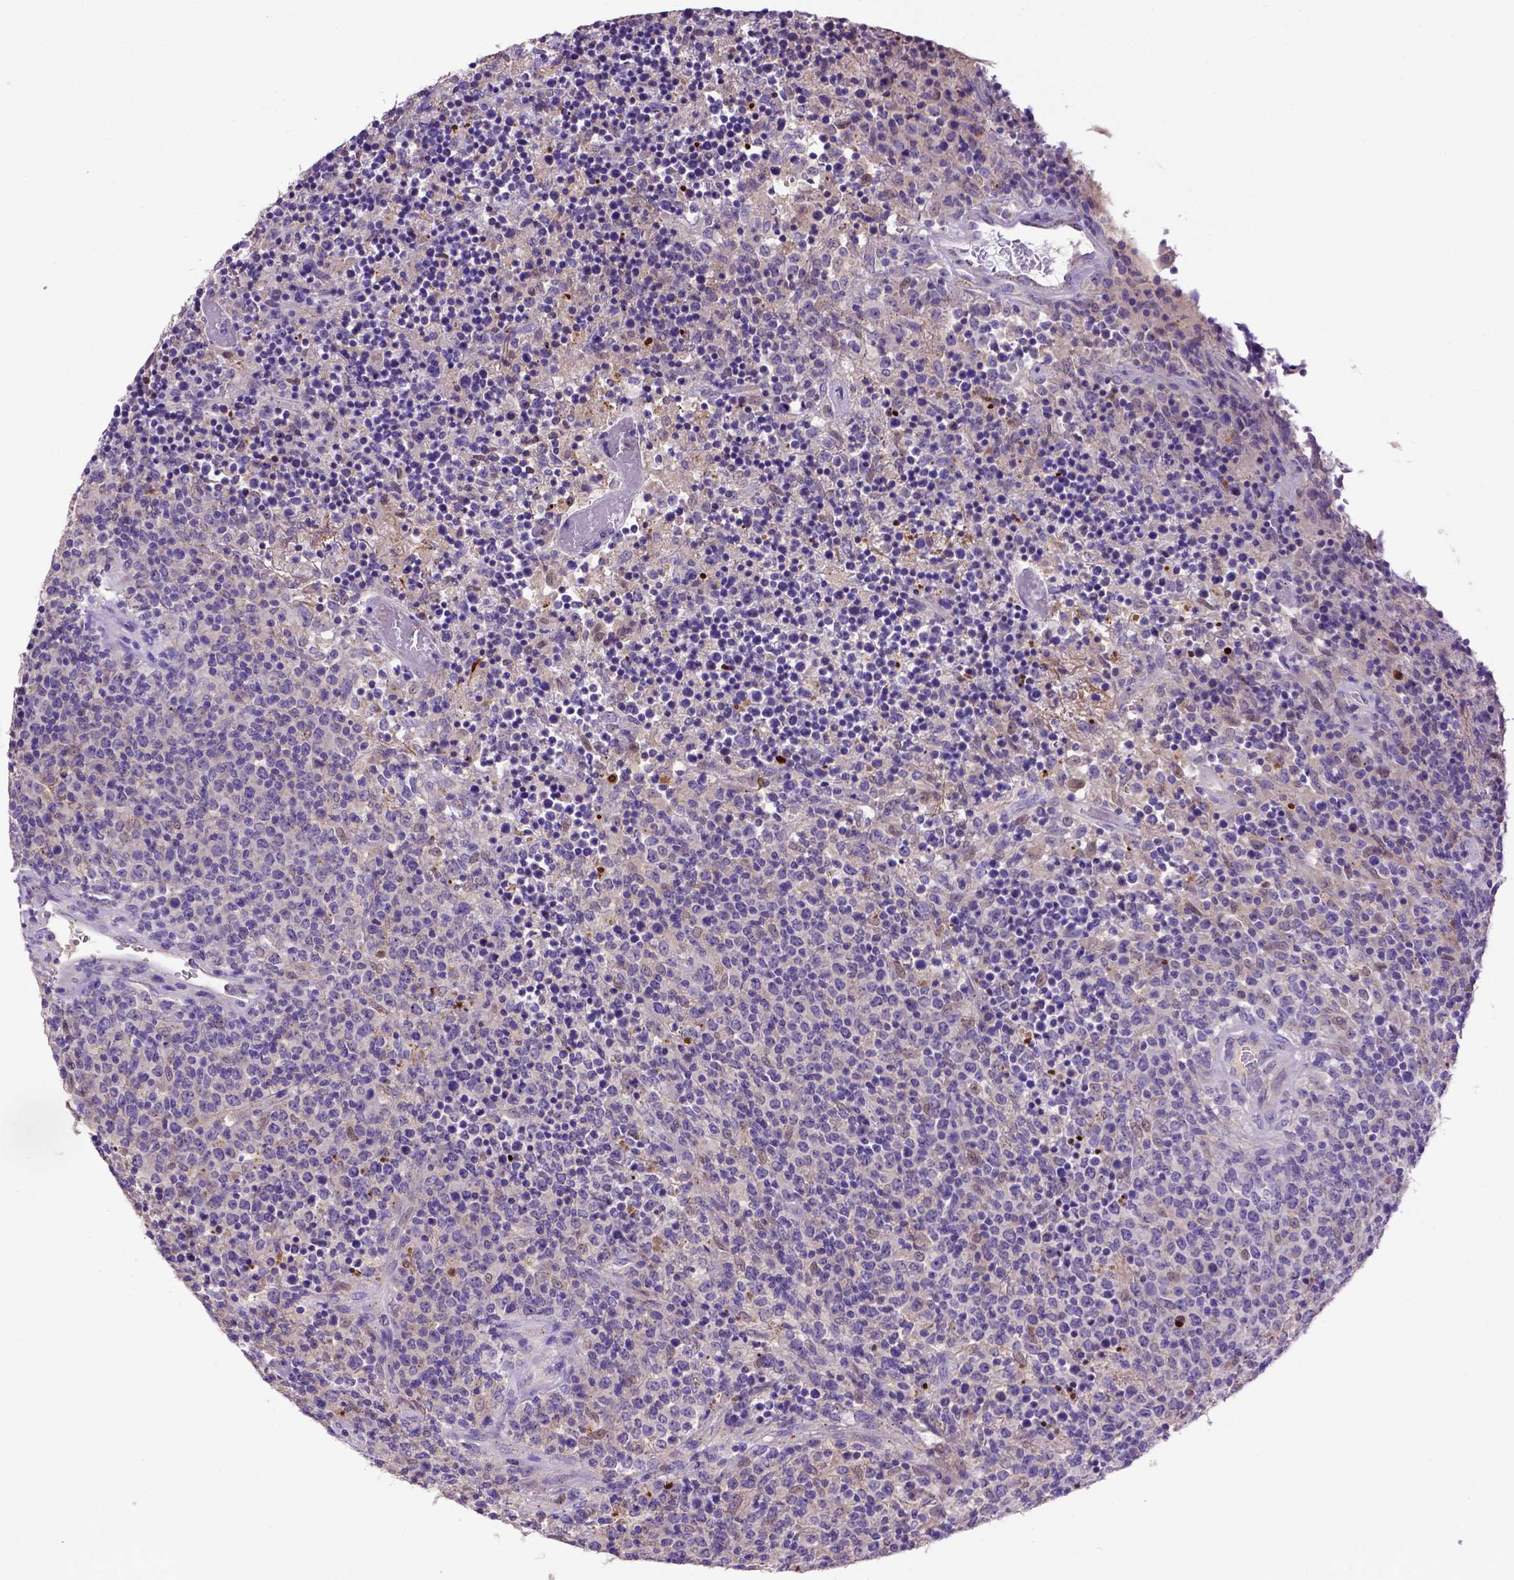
{"staining": {"intensity": "negative", "quantity": "none", "location": "none"}, "tissue": "lymphoma", "cell_type": "Tumor cells", "image_type": "cancer", "snomed": [{"axis": "morphology", "description": "Malignant lymphoma, non-Hodgkin's type, High grade"}, {"axis": "topography", "description": "Lung"}], "caption": "Tumor cells show no significant protein expression in high-grade malignant lymphoma, non-Hodgkin's type.", "gene": "ADAM12", "patient": {"sex": "male", "age": 79}}